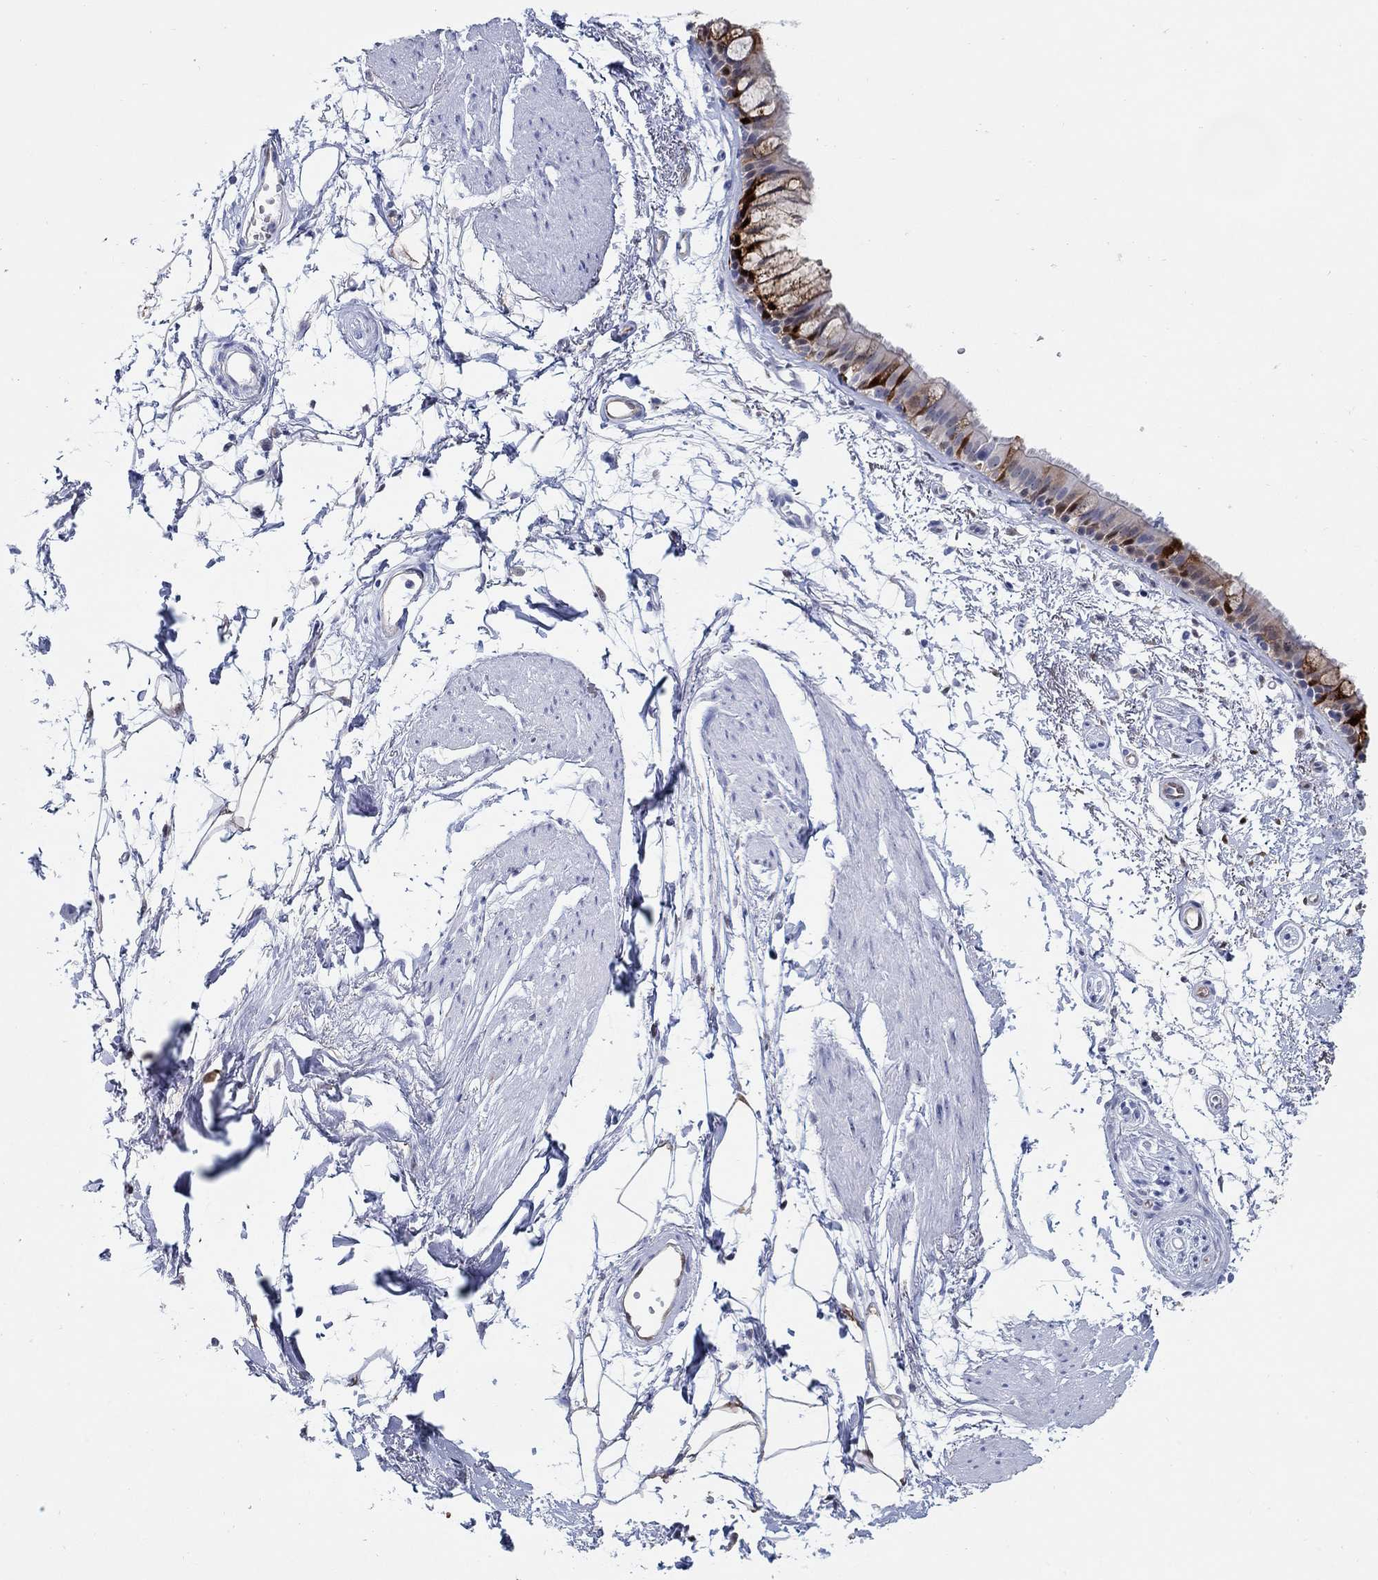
{"staining": {"intensity": "strong", "quantity": "25%-75%", "location": "cytoplasmic/membranous,nuclear"}, "tissue": "bronchus", "cell_type": "Respiratory epithelial cells", "image_type": "normal", "snomed": [{"axis": "morphology", "description": "Normal tissue, NOS"}, {"axis": "topography", "description": "Cartilage tissue"}, {"axis": "topography", "description": "Bronchus"}], "caption": "High-magnification brightfield microscopy of benign bronchus stained with DAB (brown) and counterstained with hematoxylin (blue). respiratory epithelial cells exhibit strong cytoplasmic/membranous,nuclear positivity is appreciated in approximately25%-75% of cells. The staining was performed using DAB (3,3'-diaminobenzidine) to visualize the protein expression in brown, while the nuclei were stained in blue with hematoxylin (Magnification: 20x).", "gene": "AKR1C1", "patient": {"sex": "male", "age": 66}}